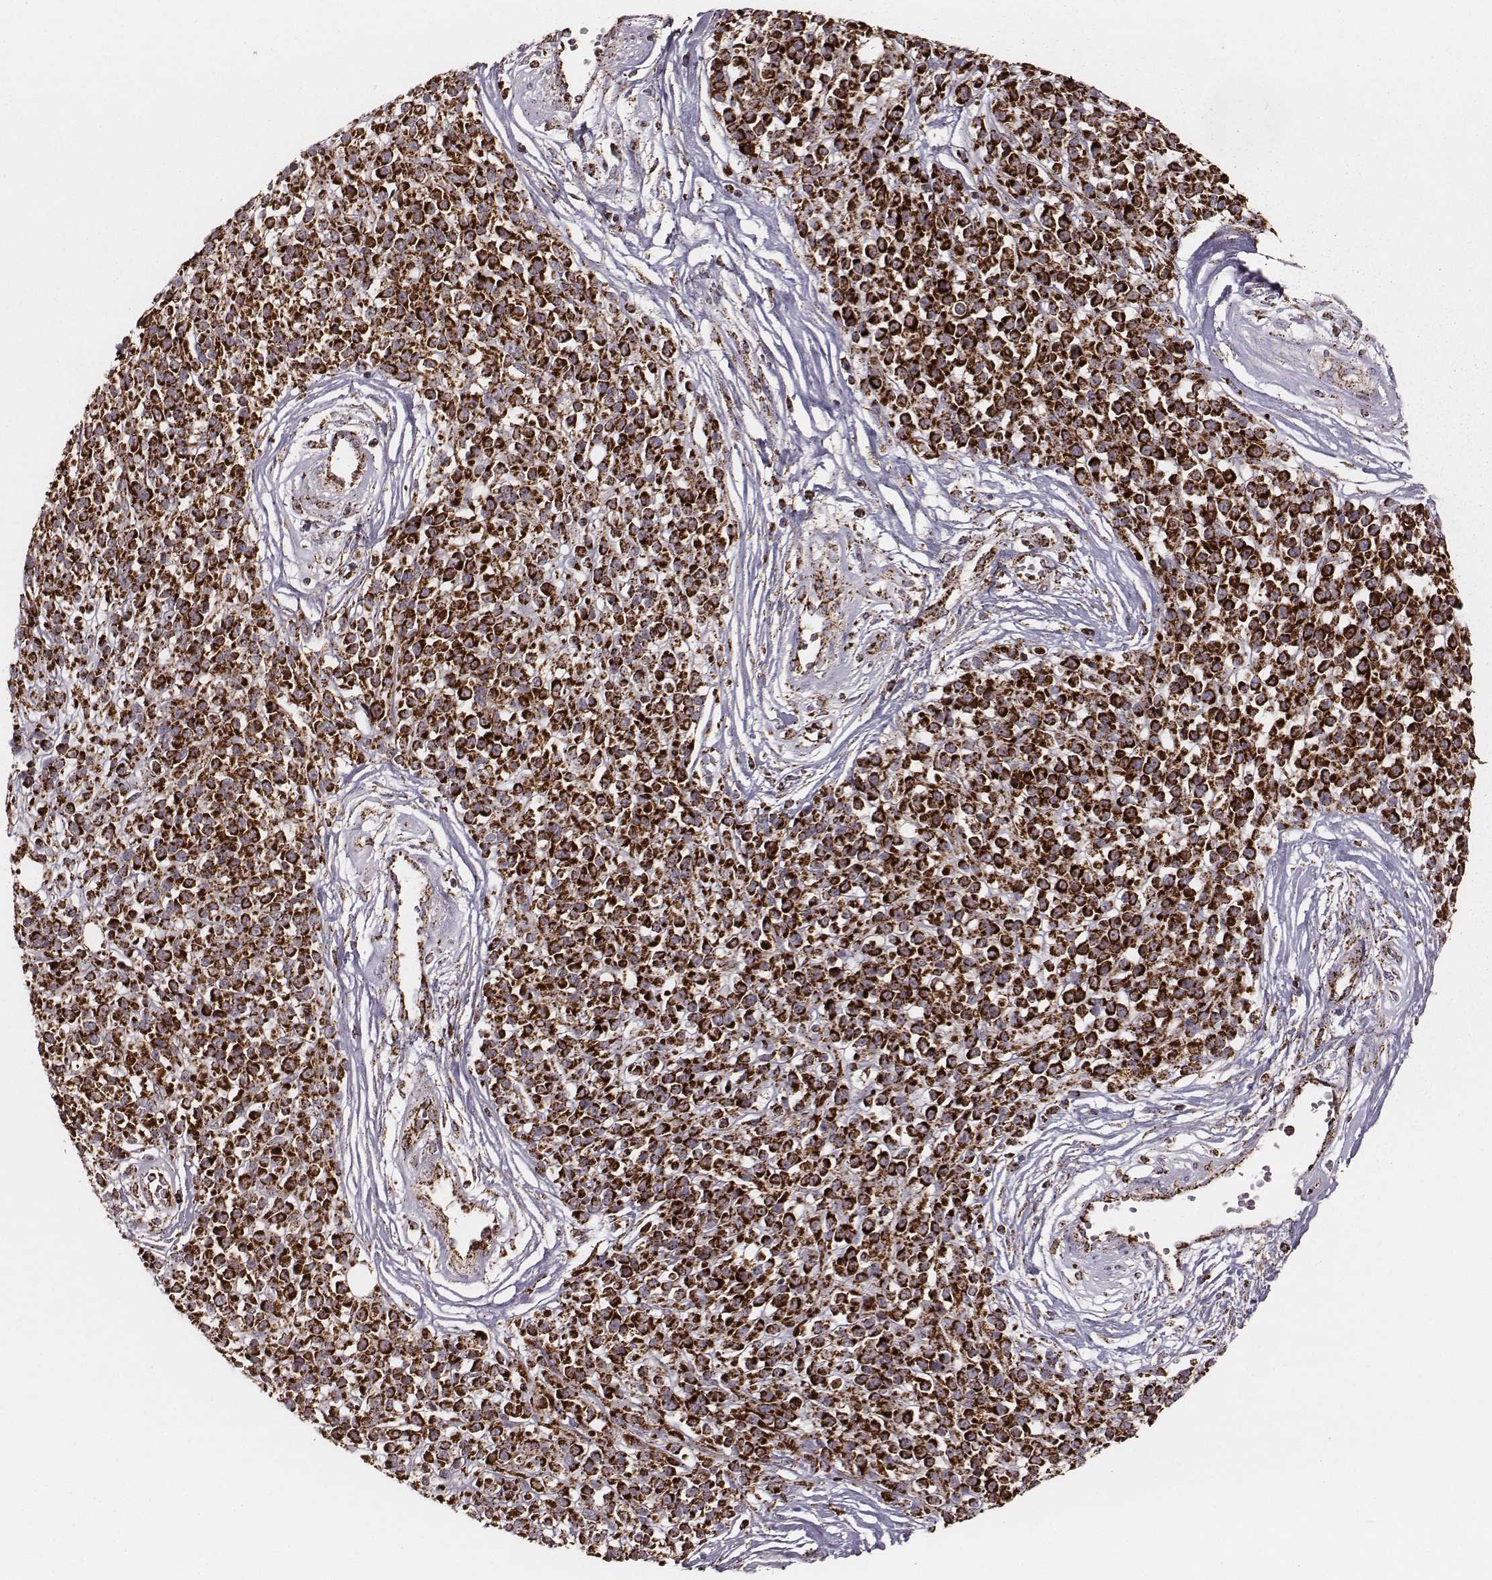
{"staining": {"intensity": "strong", "quantity": ">75%", "location": "cytoplasmic/membranous"}, "tissue": "melanoma", "cell_type": "Tumor cells", "image_type": "cancer", "snomed": [{"axis": "morphology", "description": "Malignant melanoma, NOS"}, {"axis": "topography", "description": "Skin"}, {"axis": "topography", "description": "Skin of trunk"}], "caption": "A high-resolution photomicrograph shows immunohistochemistry (IHC) staining of melanoma, which demonstrates strong cytoplasmic/membranous staining in approximately >75% of tumor cells. The staining was performed using DAB to visualize the protein expression in brown, while the nuclei were stained in blue with hematoxylin (Magnification: 20x).", "gene": "TUFM", "patient": {"sex": "male", "age": 74}}